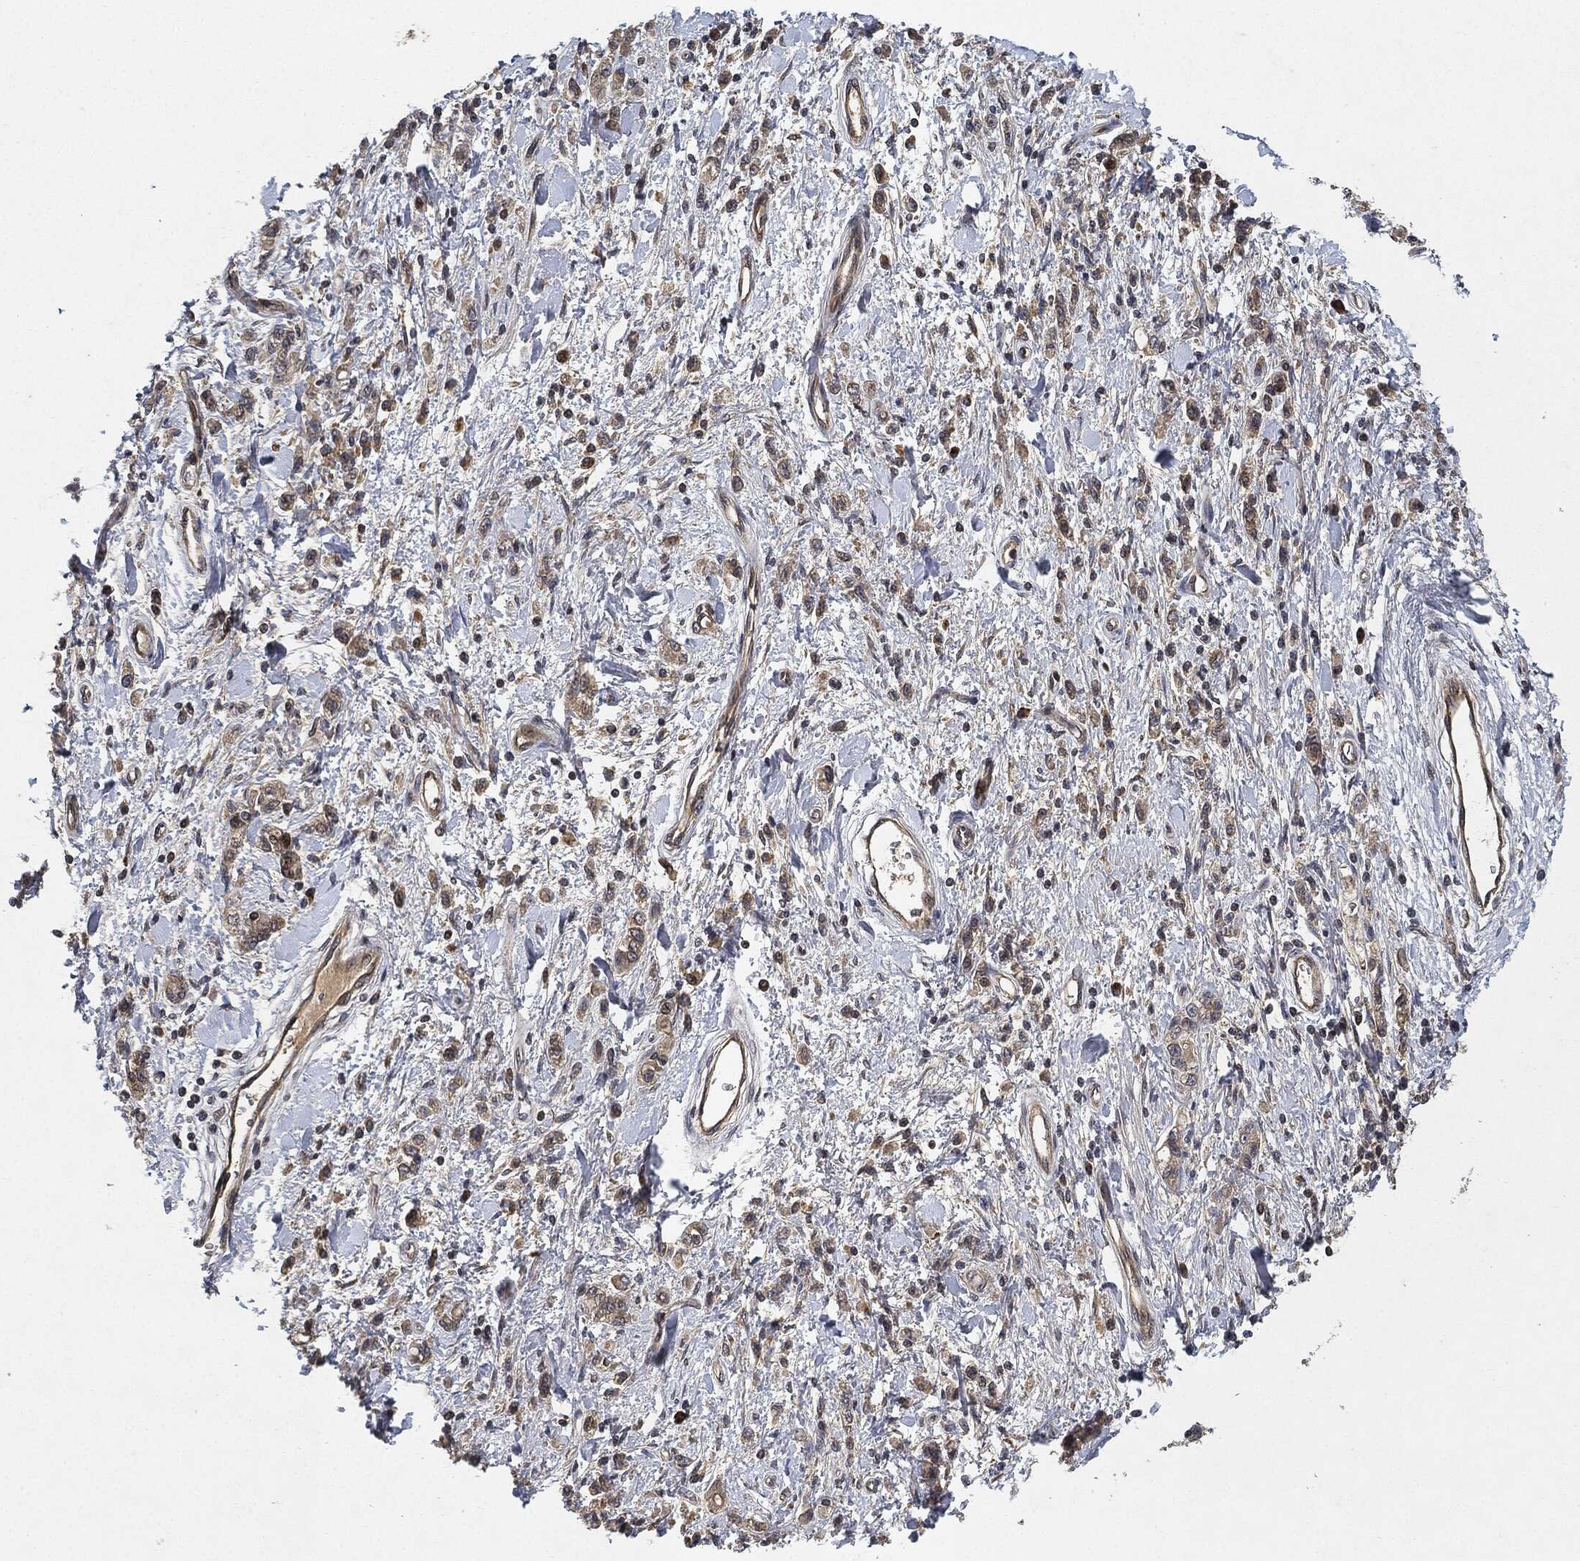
{"staining": {"intensity": "weak", "quantity": "25%-75%", "location": "cytoplasmic/membranous"}, "tissue": "stomach cancer", "cell_type": "Tumor cells", "image_type": "cancer", "snomed": [{"axis": "morphology", "description": "Adenocarcinoma, NOS"}, {"axis": "topography", "description": "Stomach"}], "caption": "Immunohistochemical staining of human stomach adenocarcinoma exhibits low levels of weak cytoplasmic/membranous protein expression in approximately 25%-75% of tumor cells. The staining was performed using DAB (3,3'-diaminobenzidine) to visualize the protein expression in brown, while the nuclei were stained in blue with hematoxylin (Magnification: 20x).", "gene": "MLST8", "patient": {"sex": "male", "age": 77}}